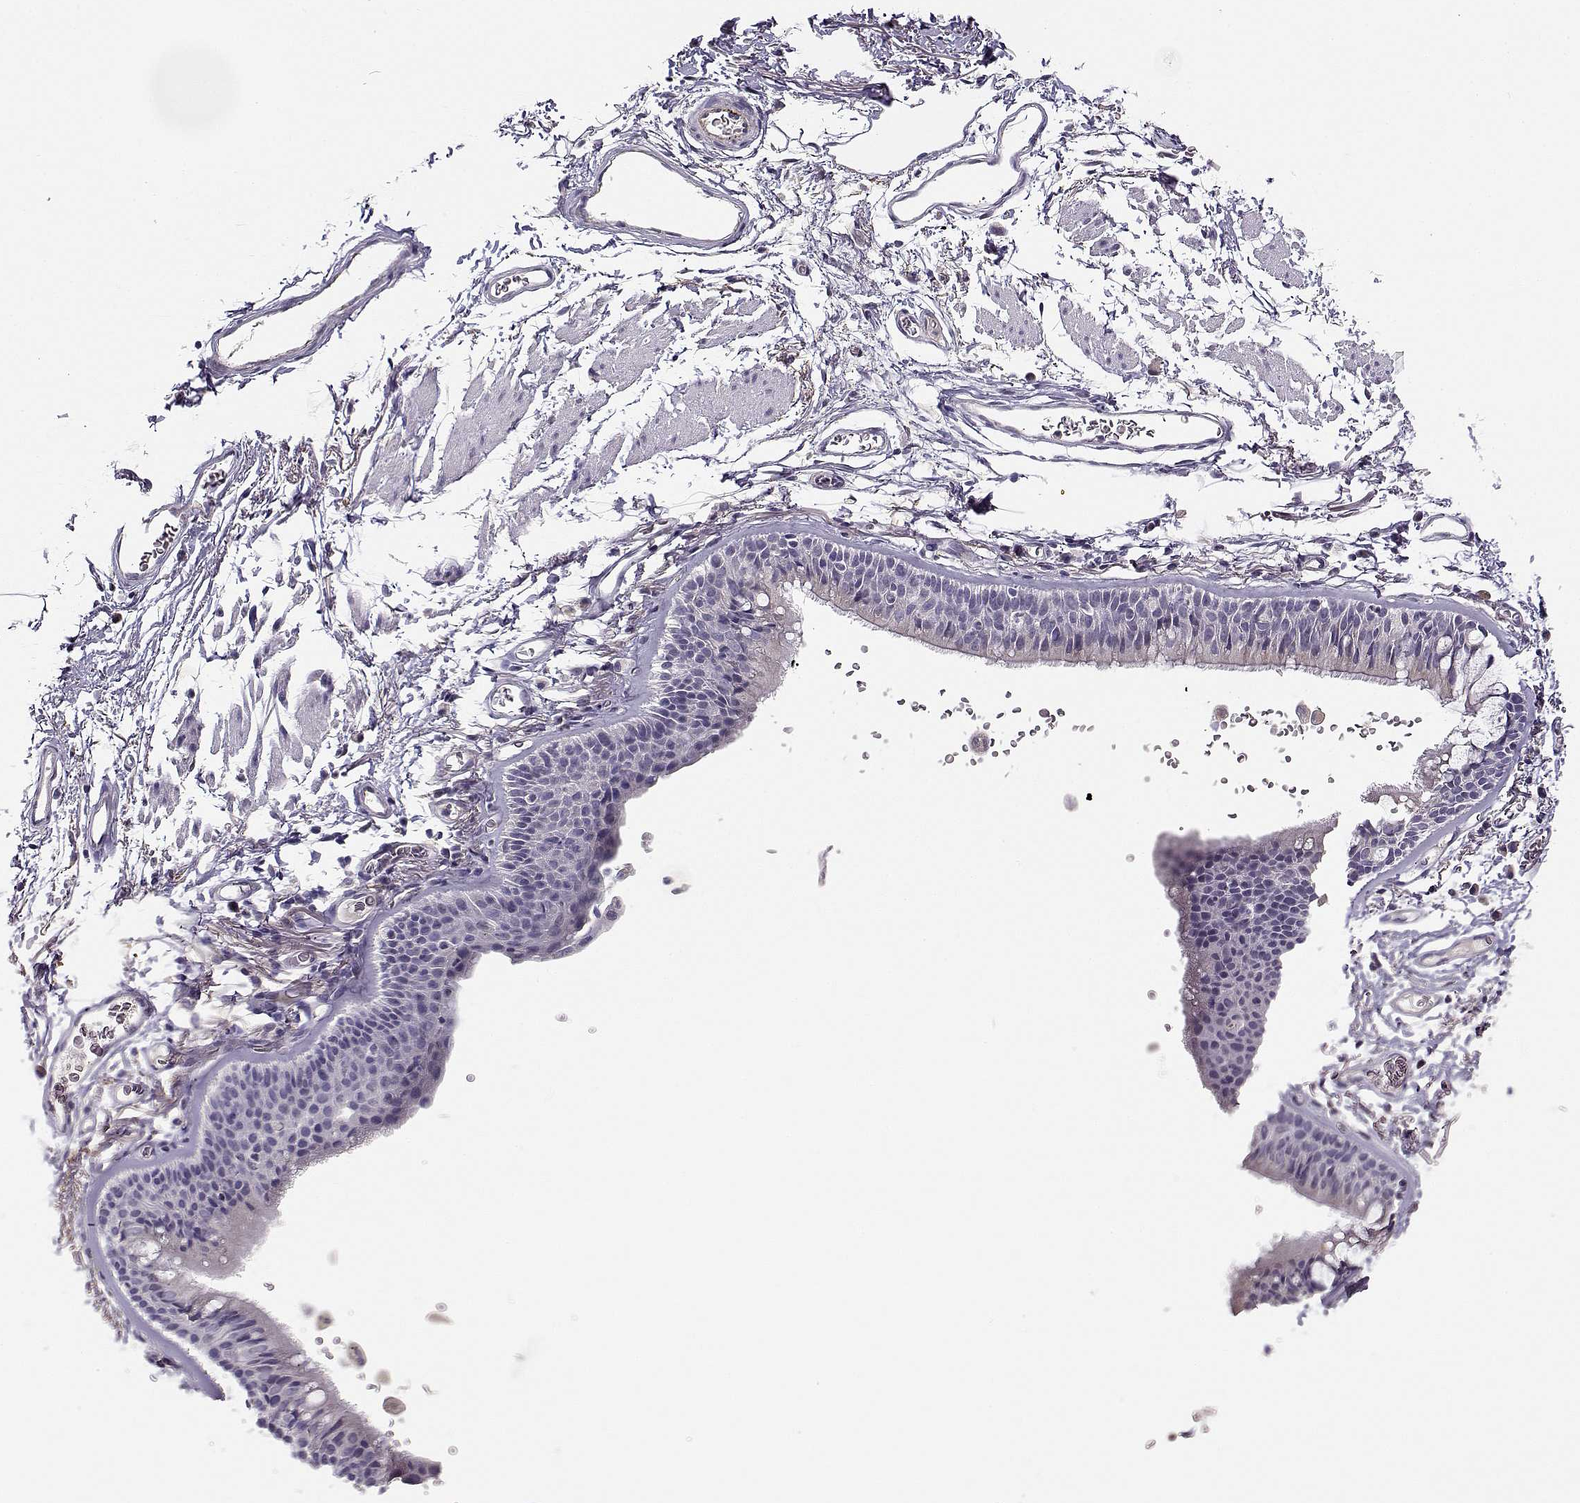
{"staining": {"intensity": "negative", "quantity": "none", "location": "none"}, "tissue": "soft tissue", "cell_type": "Fibroblasts", "image_type": "normal", "snomed": [{"axis": "morphology", "description": "Normal tissue, NOS"}, {"axis": "topography", "description": "Cartilage tissue"}, {"axis": "topography", "description": "Bronchus"}], "caption": "This histopathology image is of normal soft tissue stained with IHC to label a protein in brown with the nuclei are counter-stained blue. There is no positivity in fibroblasts. (Brightfield microscopy of DAB immunohistochemistry at high magnification).", "gene": "TMEM145", "patient": {"sex": "female", "age": 79}}